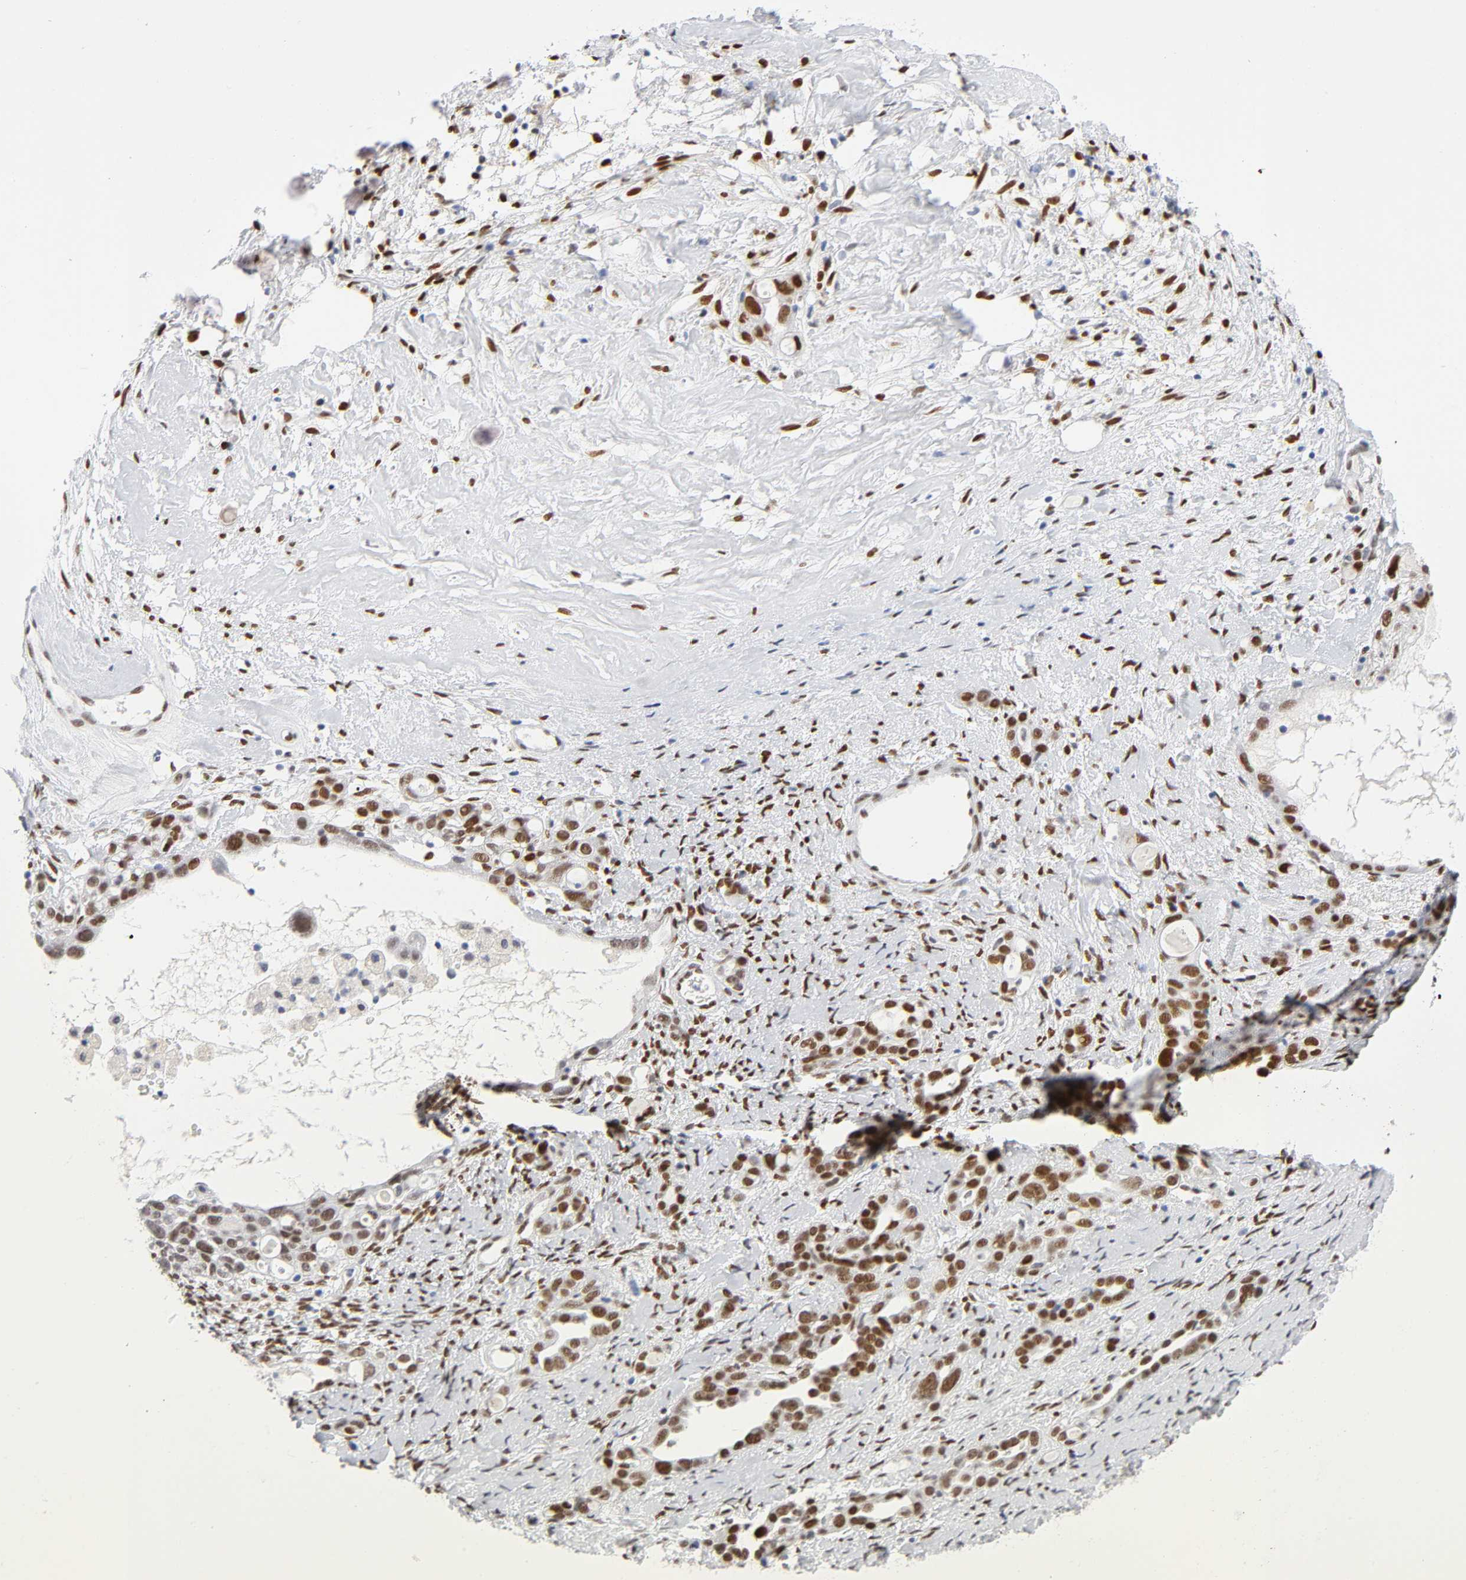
{"staining": {"intensity": "moderate", "quantity": ">75%", "location": "nuclear"}, "tissue": "ovarian cancer", "cell_type": "Tumor cells", "image_type": "cancer", "snomed": [{"axis": "morphology", "description": "Cystadenocarcinoma, serous, NOS"}, {"axis": "topography", "description": "Ovary"}], "caption": "Ovarian cancer (serous cystadenocarcinoma) stained with a brown dye exhibits moderate nuclear positive positivity in approximately >75% of tumor cells.", "gene": "NFIC", "patient": {"sex": "female", "age": 66}}